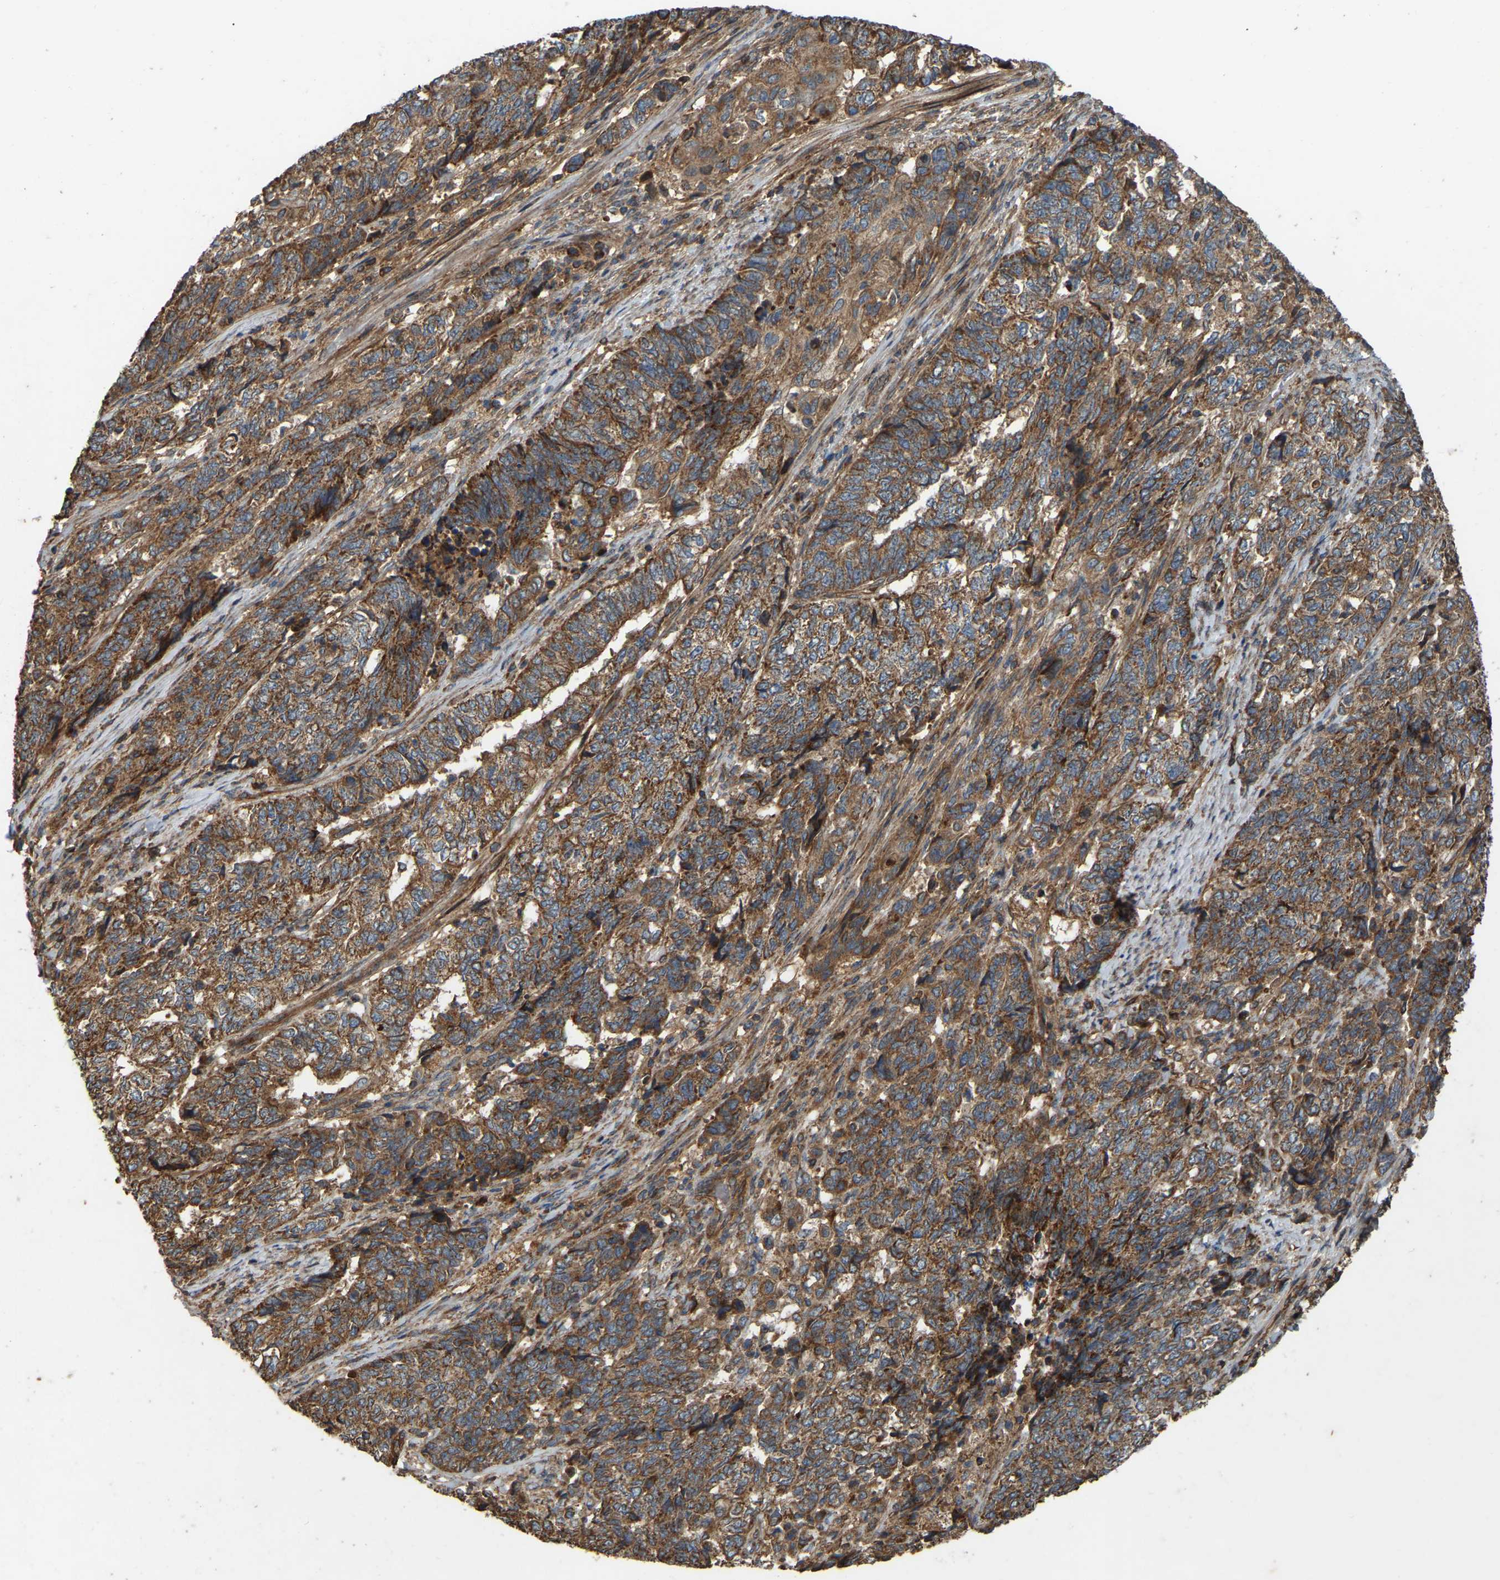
{"staining": {"intensity": "moderate", "quantity": ">75%", "location": "cytoplasmic/membranous"}, "tissue": "endometrial cancer", "cell_type": "Tumor cells", "image_type": "cancer", "snomed": [{"axis": "morphology", "description": "Adenocarcinoma, NOS"}, {"axis": "topography", "description": "Endometrium"}], "caption": "Moderate cytoplasmic/membranous protein staining is appreciated in approximately >75% of tumor cells in endometrial cancer.", "gene": "SAMD9L", "patient": {"sex": "female", "age": 80}}